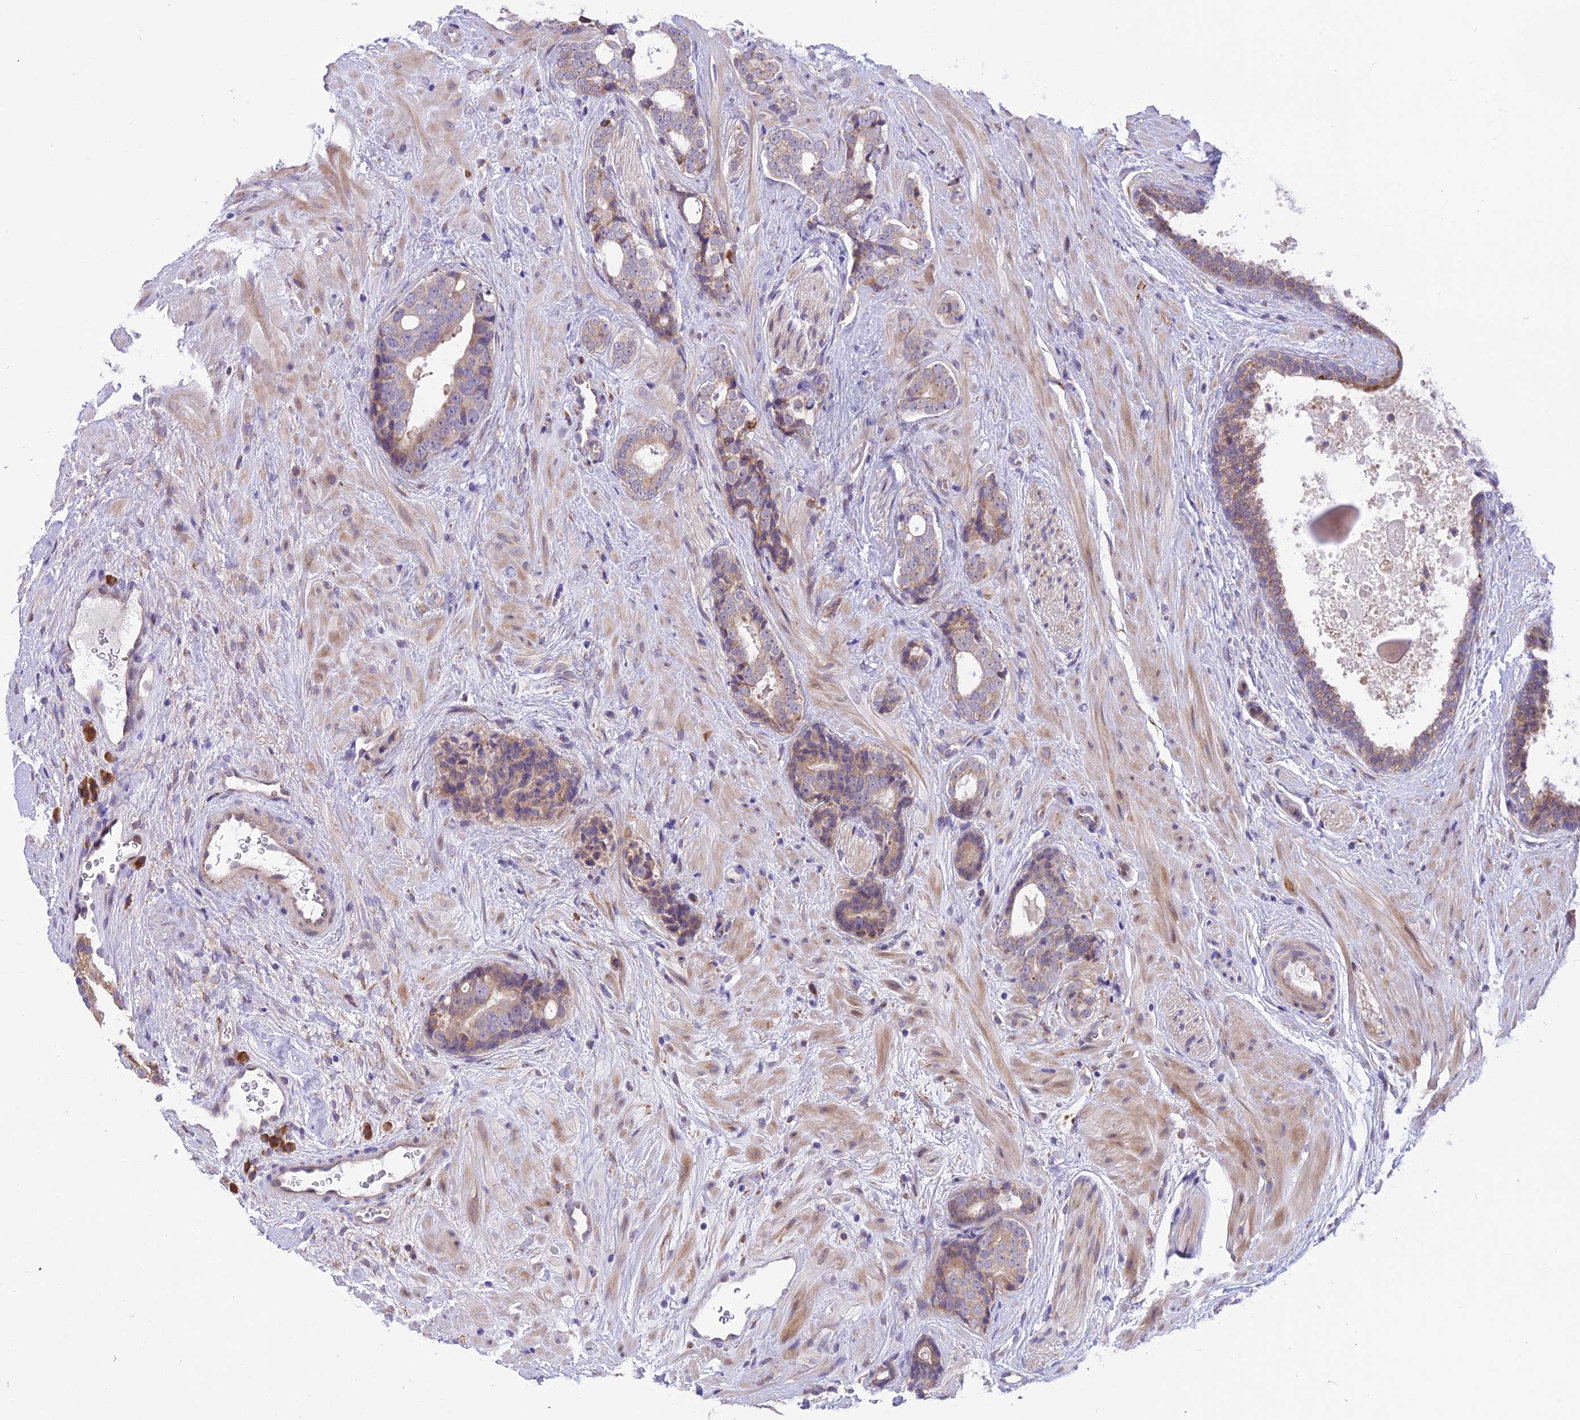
{"staining": {"intensity": "weak", "quantity": "<25%", "location": "cytoplasmic/membranous"}, "tissue": "prostate cancer", "cell_type": "Tumor cells", "image_type": "cancer", "snomed": [{"axis": "morphology", "description": "Adenocarcinoma, High grade"}, {"axis": "topography", "description": "Prostate"}], "caption": "This is a micrograph of immunohistochemistry (IHC) staining of prostate cancer, which shows no expression in tumor cells.", "gene": "ARMCX6", "patient": {"sex": "male", "age": 56}}